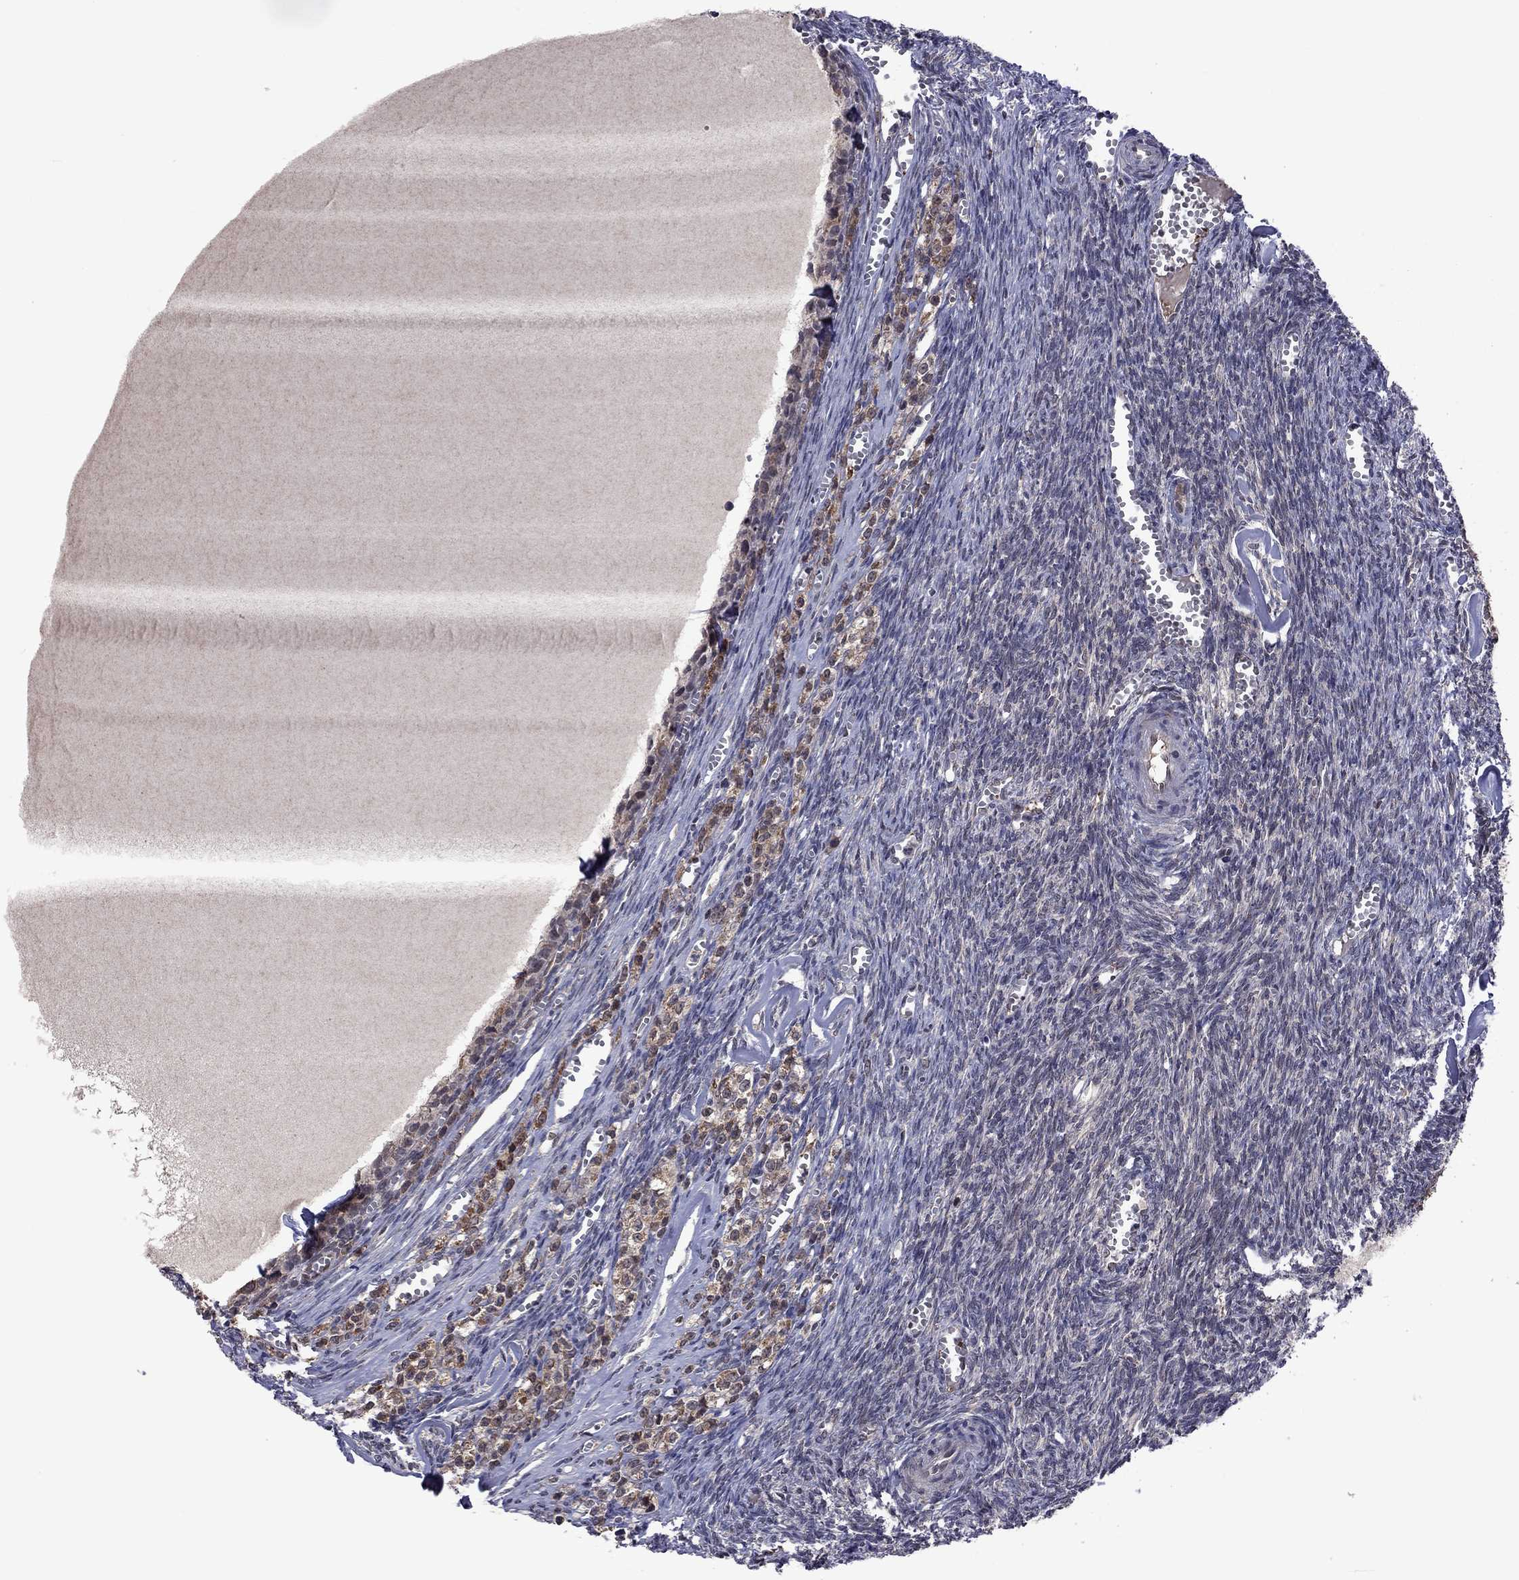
{"staining": {"intensity": "negative", "quantity": "none", "location": "none"}, "tissue": "ovary", "cell_type": "Ovarian stroma cells", "image_type": "normal", "snomed": [{"axis": "morphology", "description": "Normal tissue, NOS"}, {"axis": "topography", "description": "Ovary"}], "caption": "Immunohistochemical staining of benign human ovary demonstrates no significant staining in ovarian stroma cells. (Brightfield microscopy of DAB (3,3'-diaminobenzidine) immunohistochemistry (IHC) at high magnification).", "gene": "GPAA1", "patient": {"sex": "female", "age": 43}}